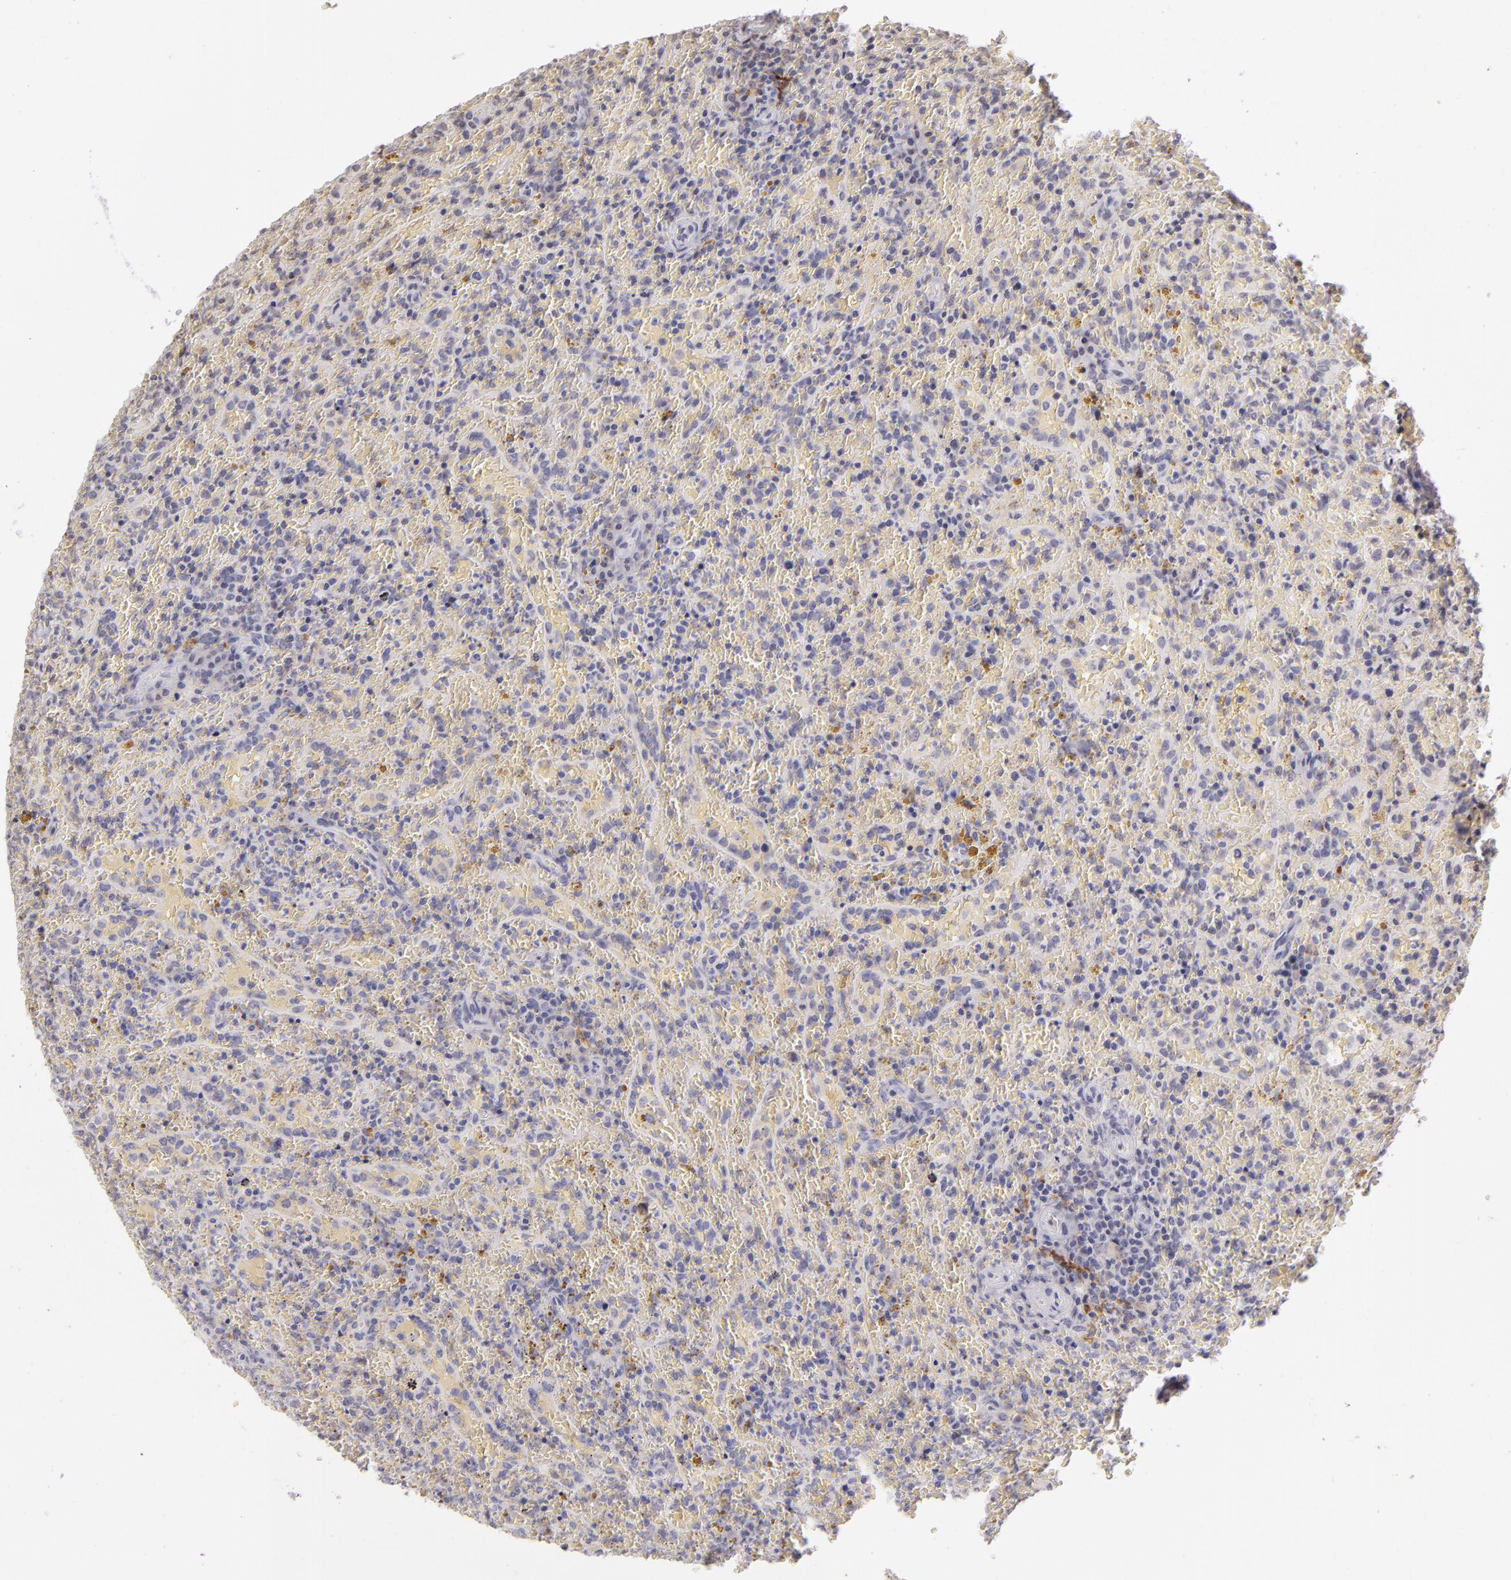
{"staining": {"intensity": "negative", "quantity": "none", "location": "none"}, "tissue": "lymphoma", "cell_type": "Tumor cells", "image_type": "cancer", "snomed": [{"axis": "morphology", "description": "Malignant lymphoma, non-Hodgkin's type, High grade"}, {"axis": "topography", "description": "Spleen"}, {"axis": "topography", "description": "Lymph node"}], "caption": "IHC of human lymphoma demonstrates no positivity in tumor cells.", "gene": "CD40", "patient": {"sex": "female", "age": 70}}